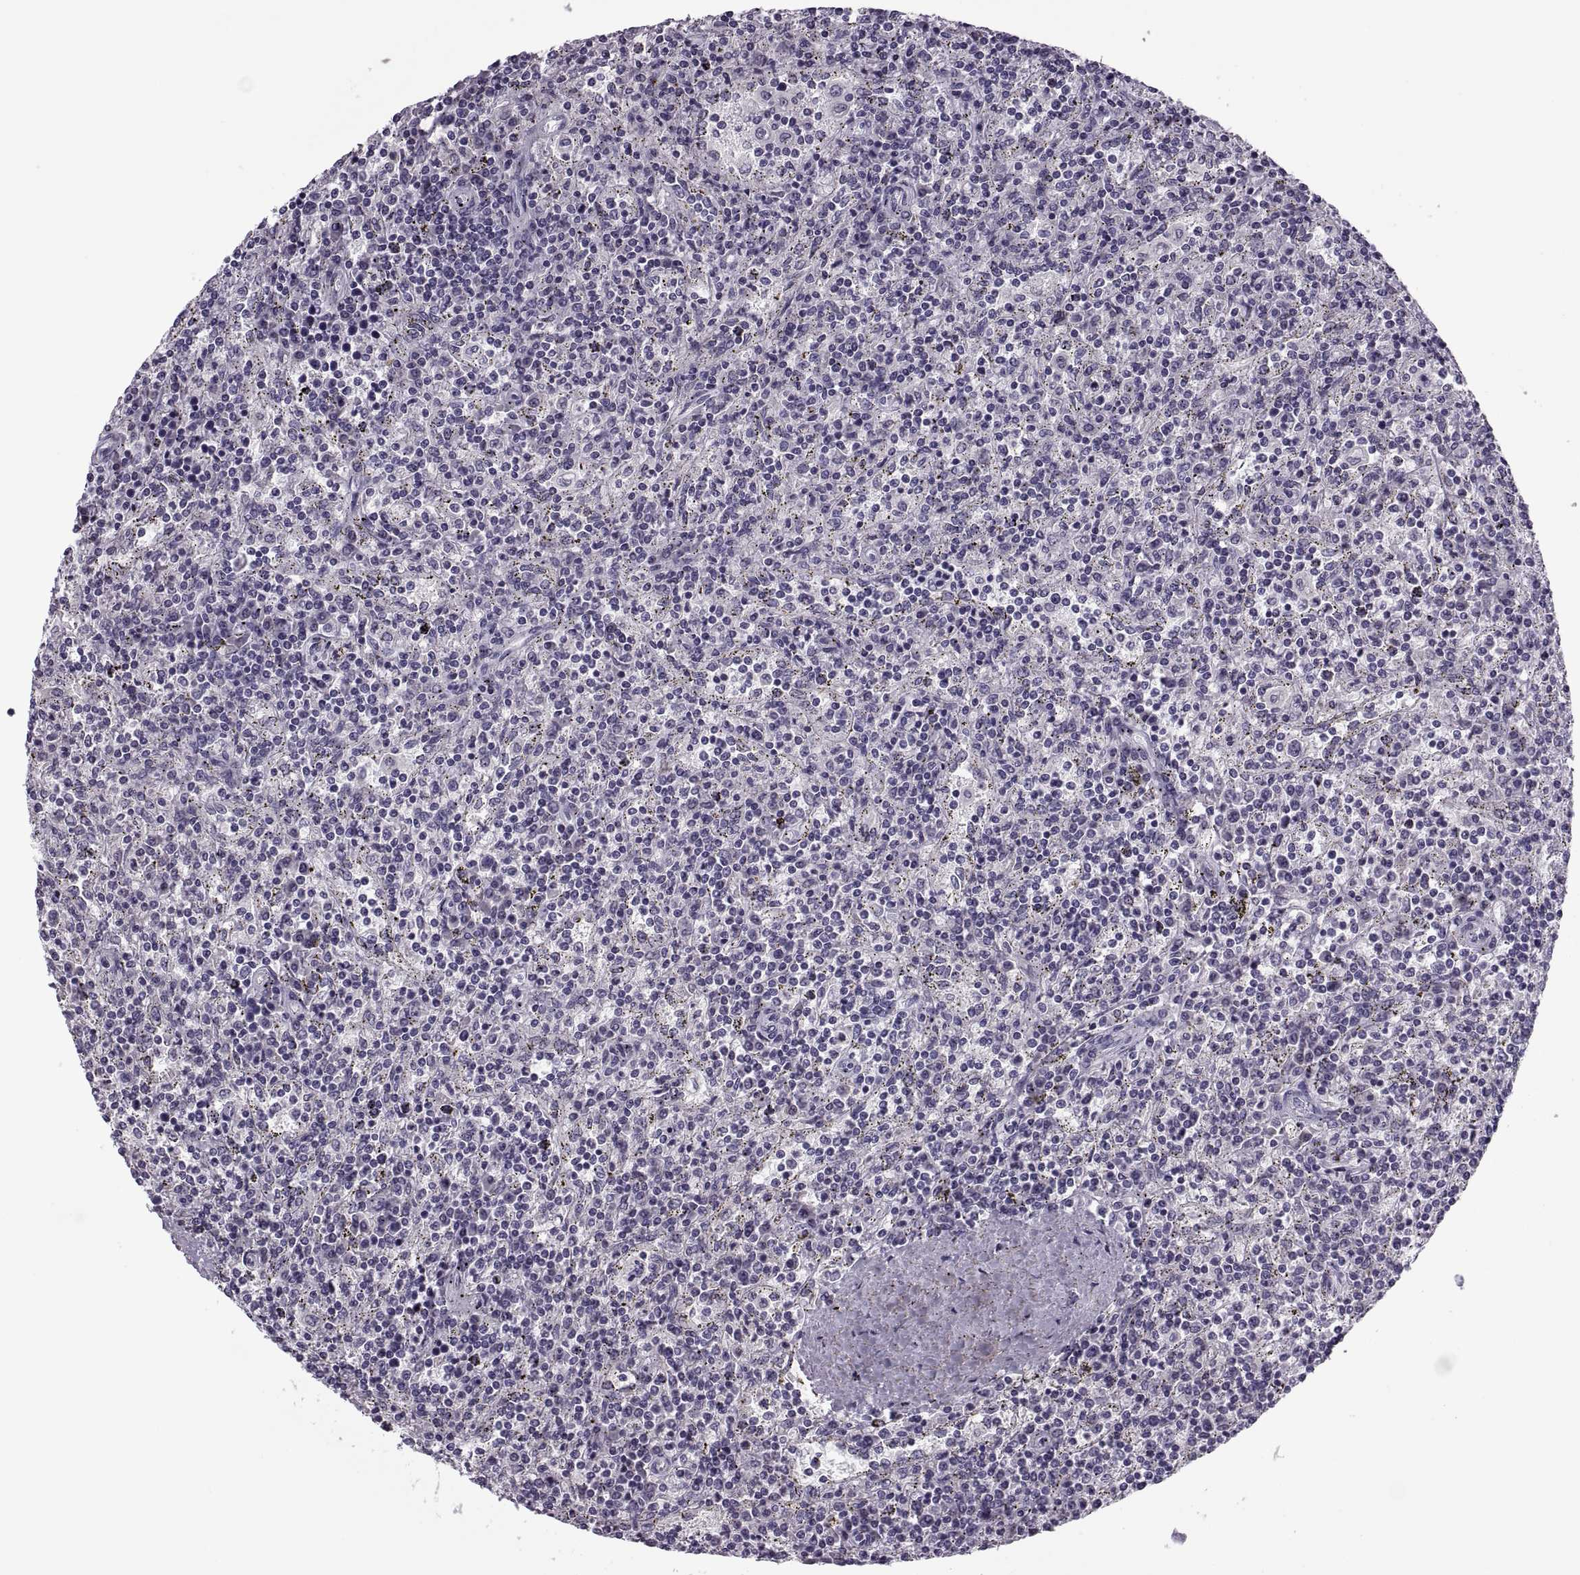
{"staining": {"intensity": "negative", "quantity": "none", "location": "none"}, "tissue": "lymphoma", "cell_type": "Tumor cells", "image_type": "cancer", "snomed": [{"axis": "morphology", "description": "Malignant lymphoma, non-Hodgkin's type, Low grade"}, {"axis": "topography", "description": "Spleen"}], "caption": "The photomicrograph shows no staining of tumor cells in lymphoma.", "gene": "PRSS54", "patient": {"sex": "male", "age": 62}}